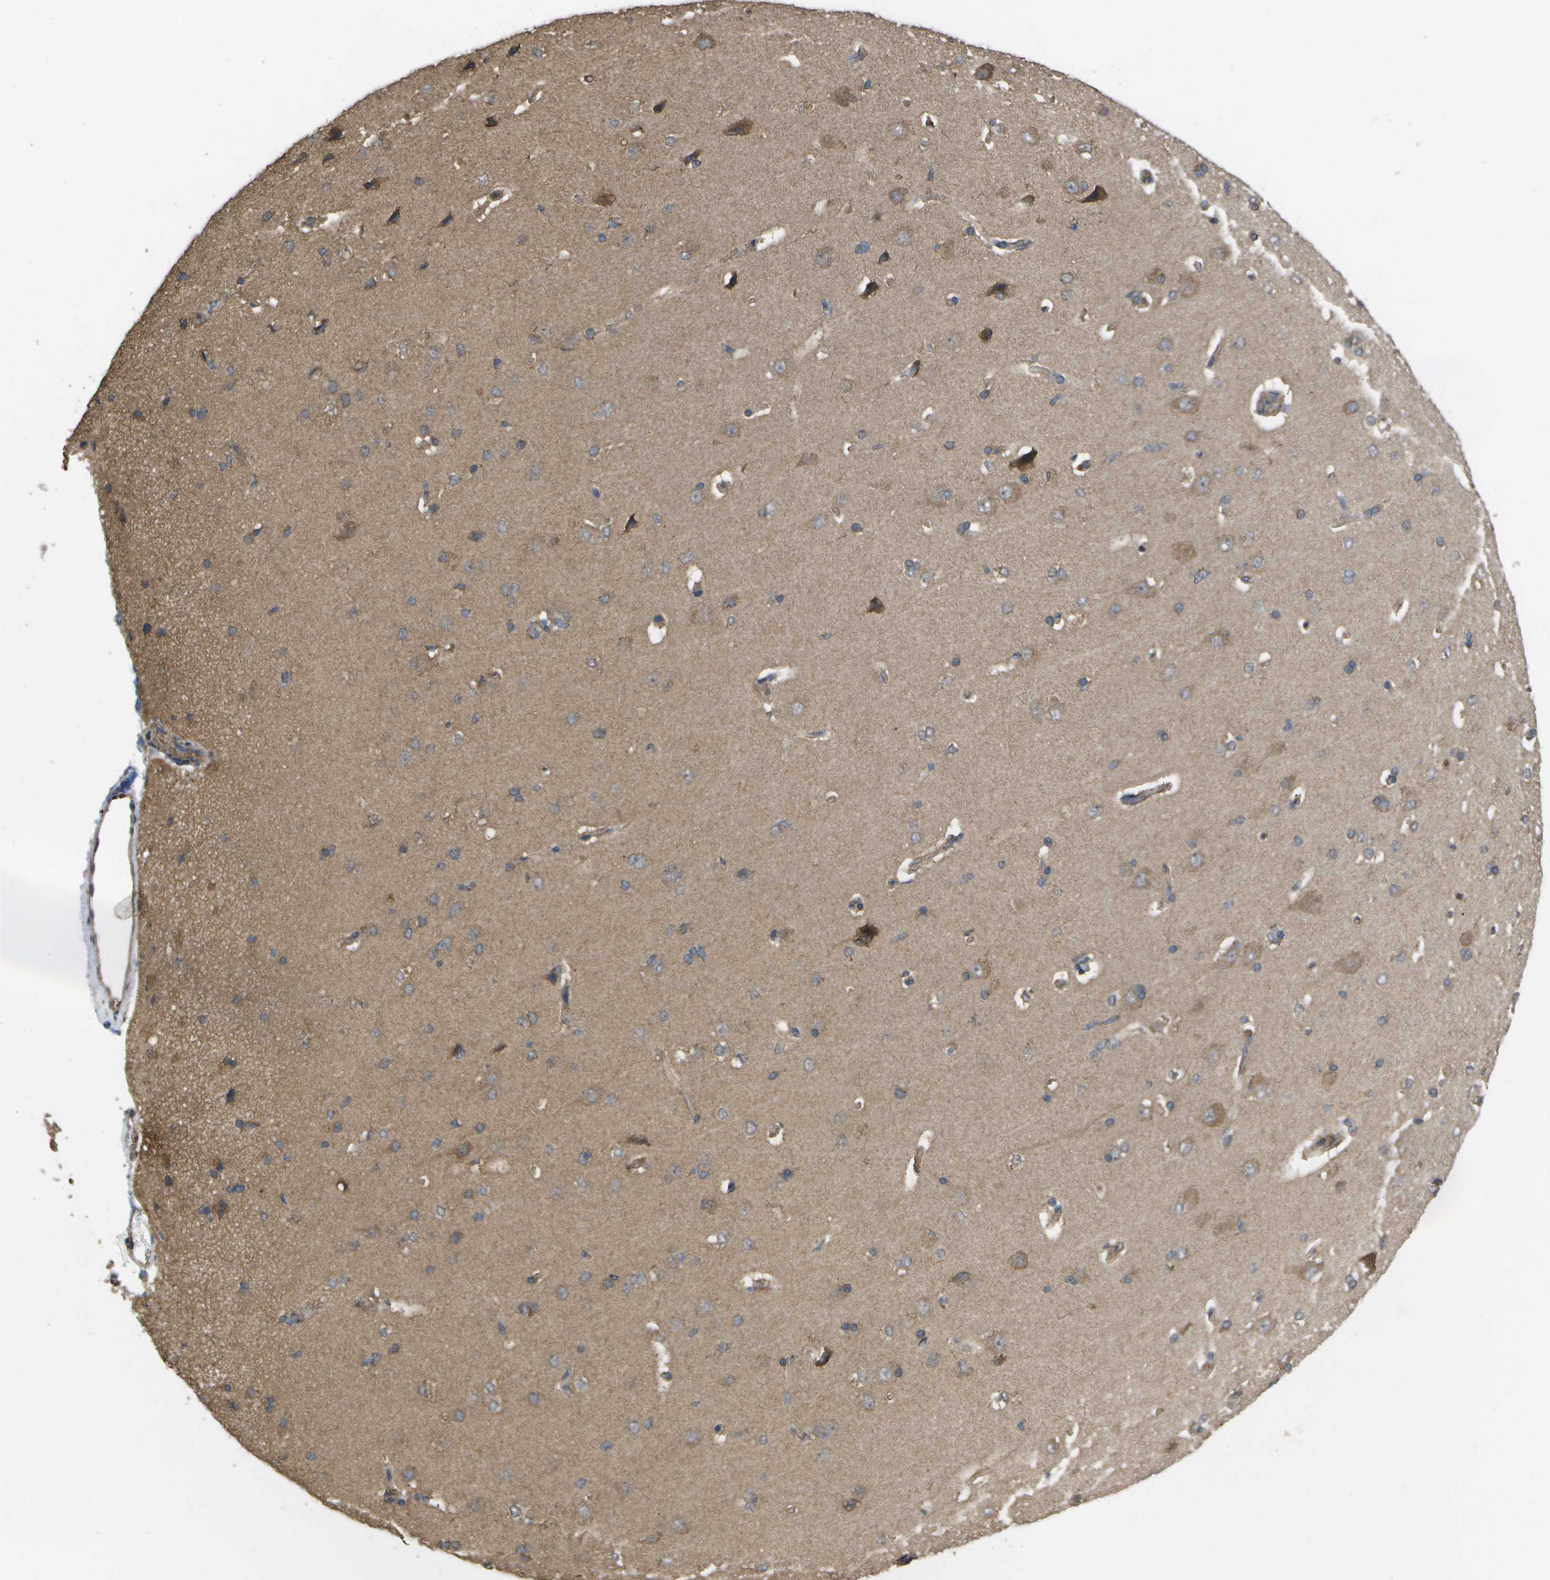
{"staining": {"intensity": "moderate", "quantity": ">75%", "location": "cytoplasmic/membranous"}, "tissue": "cerebral cortex", "cell_type": "Endothelial cells", "image_type": "normal", "snomed": [{"axis": "morphology", "description": "Normal tissue, NOS"}, {"axis": "topography", "description": "Cerebral cortex"}], "caption": "This is a photomicrograph of immunohistochemistry staining of benign cerebral cortex, which shows moderate positivity in the cytoplasmic/membranous of endothelial cells.", "gene": "SACS", "patient": {"sex": "male", "age": 62}}